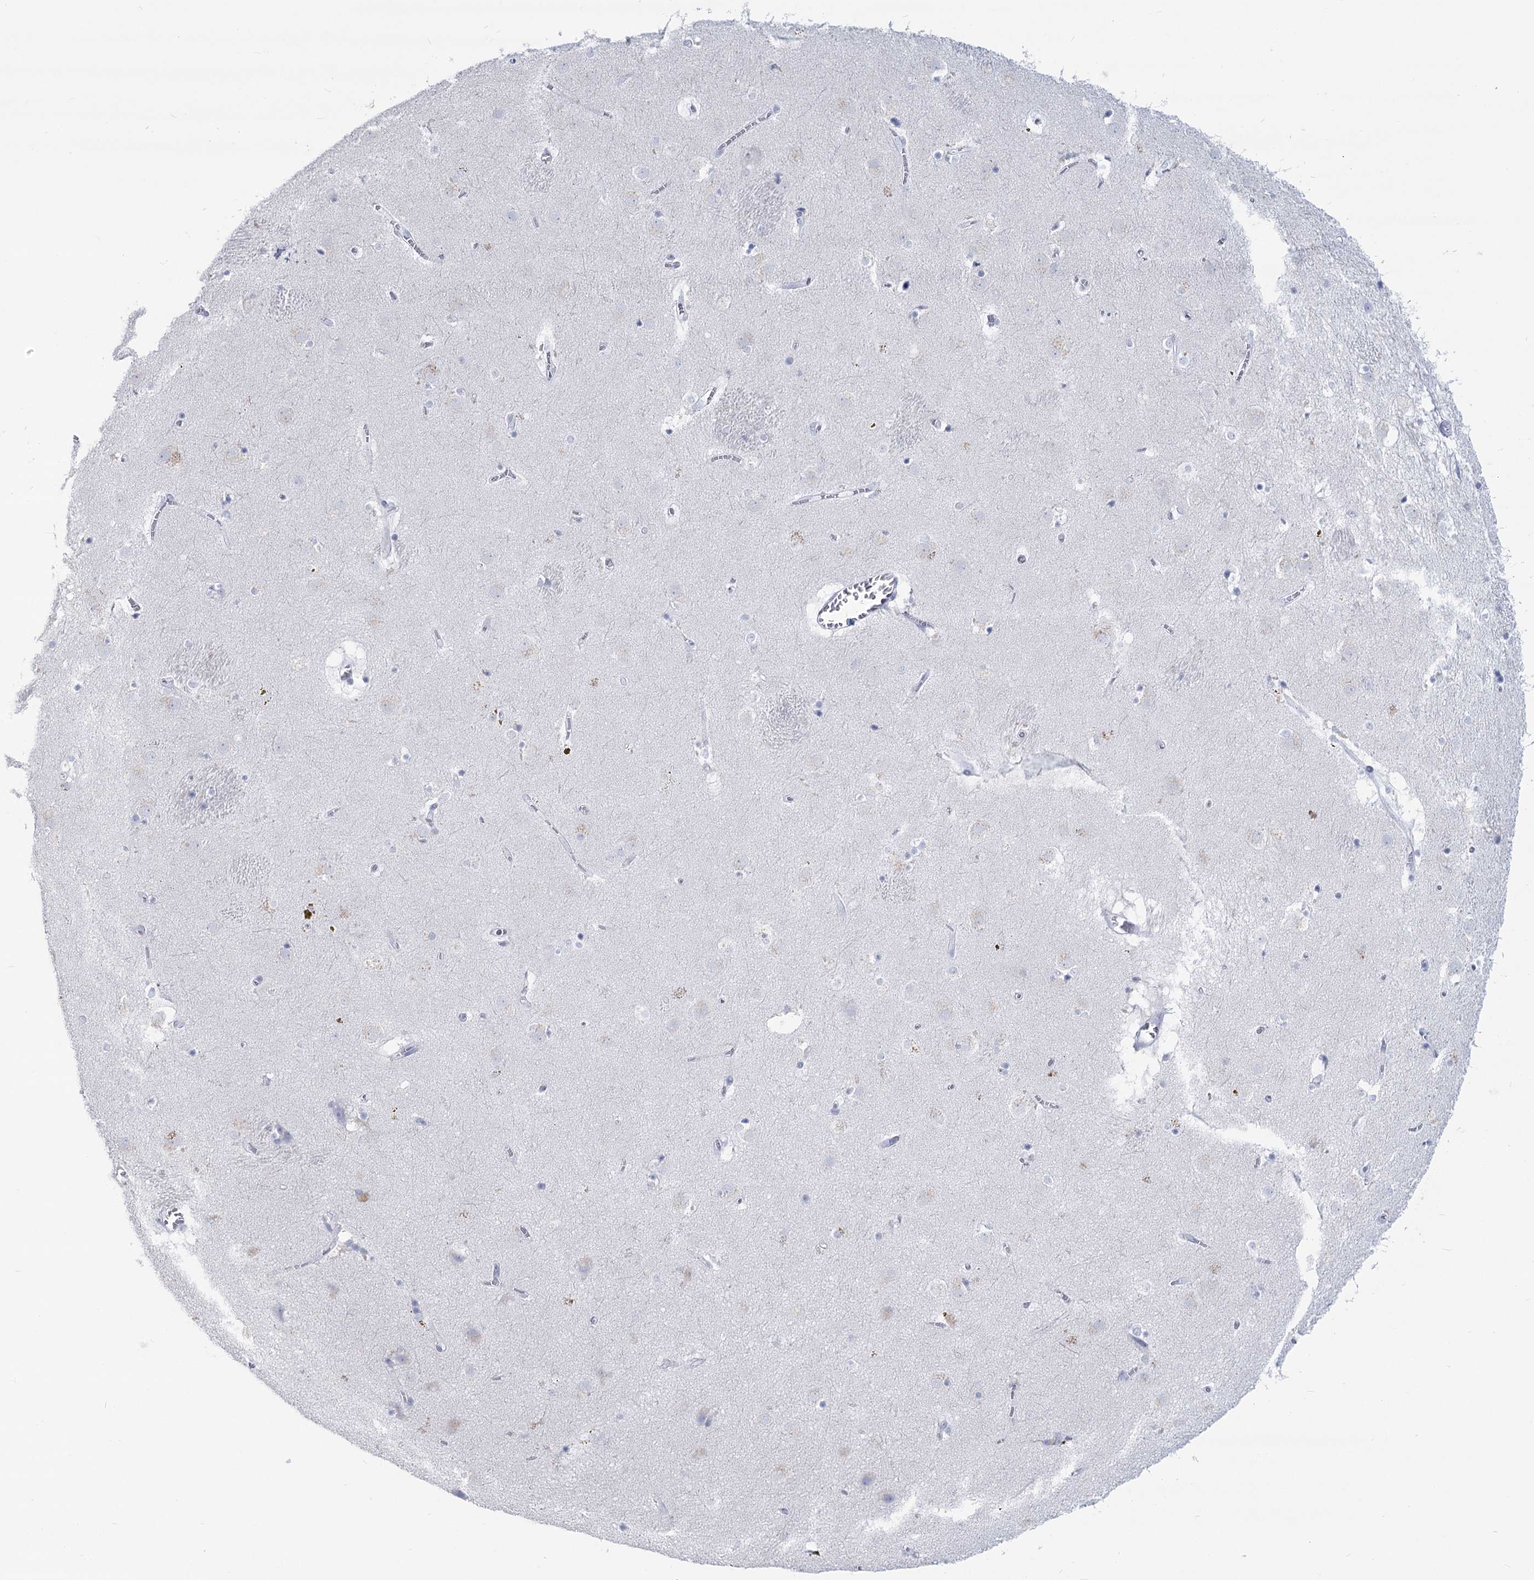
{"staining": {"intensity": "negative", "quantity": "none", "location": "none"}, "tissue": "caudate", "cell_type": "Glial cells", "image_type": "normal", "snomed": [{"axis": "morphology", "description": "Normal tissue, NOS"}, {"axis": "topography", "description": "Lateral ventricle wall"}], "caption": "Immunohistochemical staining of normal caudate shows no significant expression in glial cells.", "gene": "SLC6A19", "patient": {"sex": "male", "age": 70}}